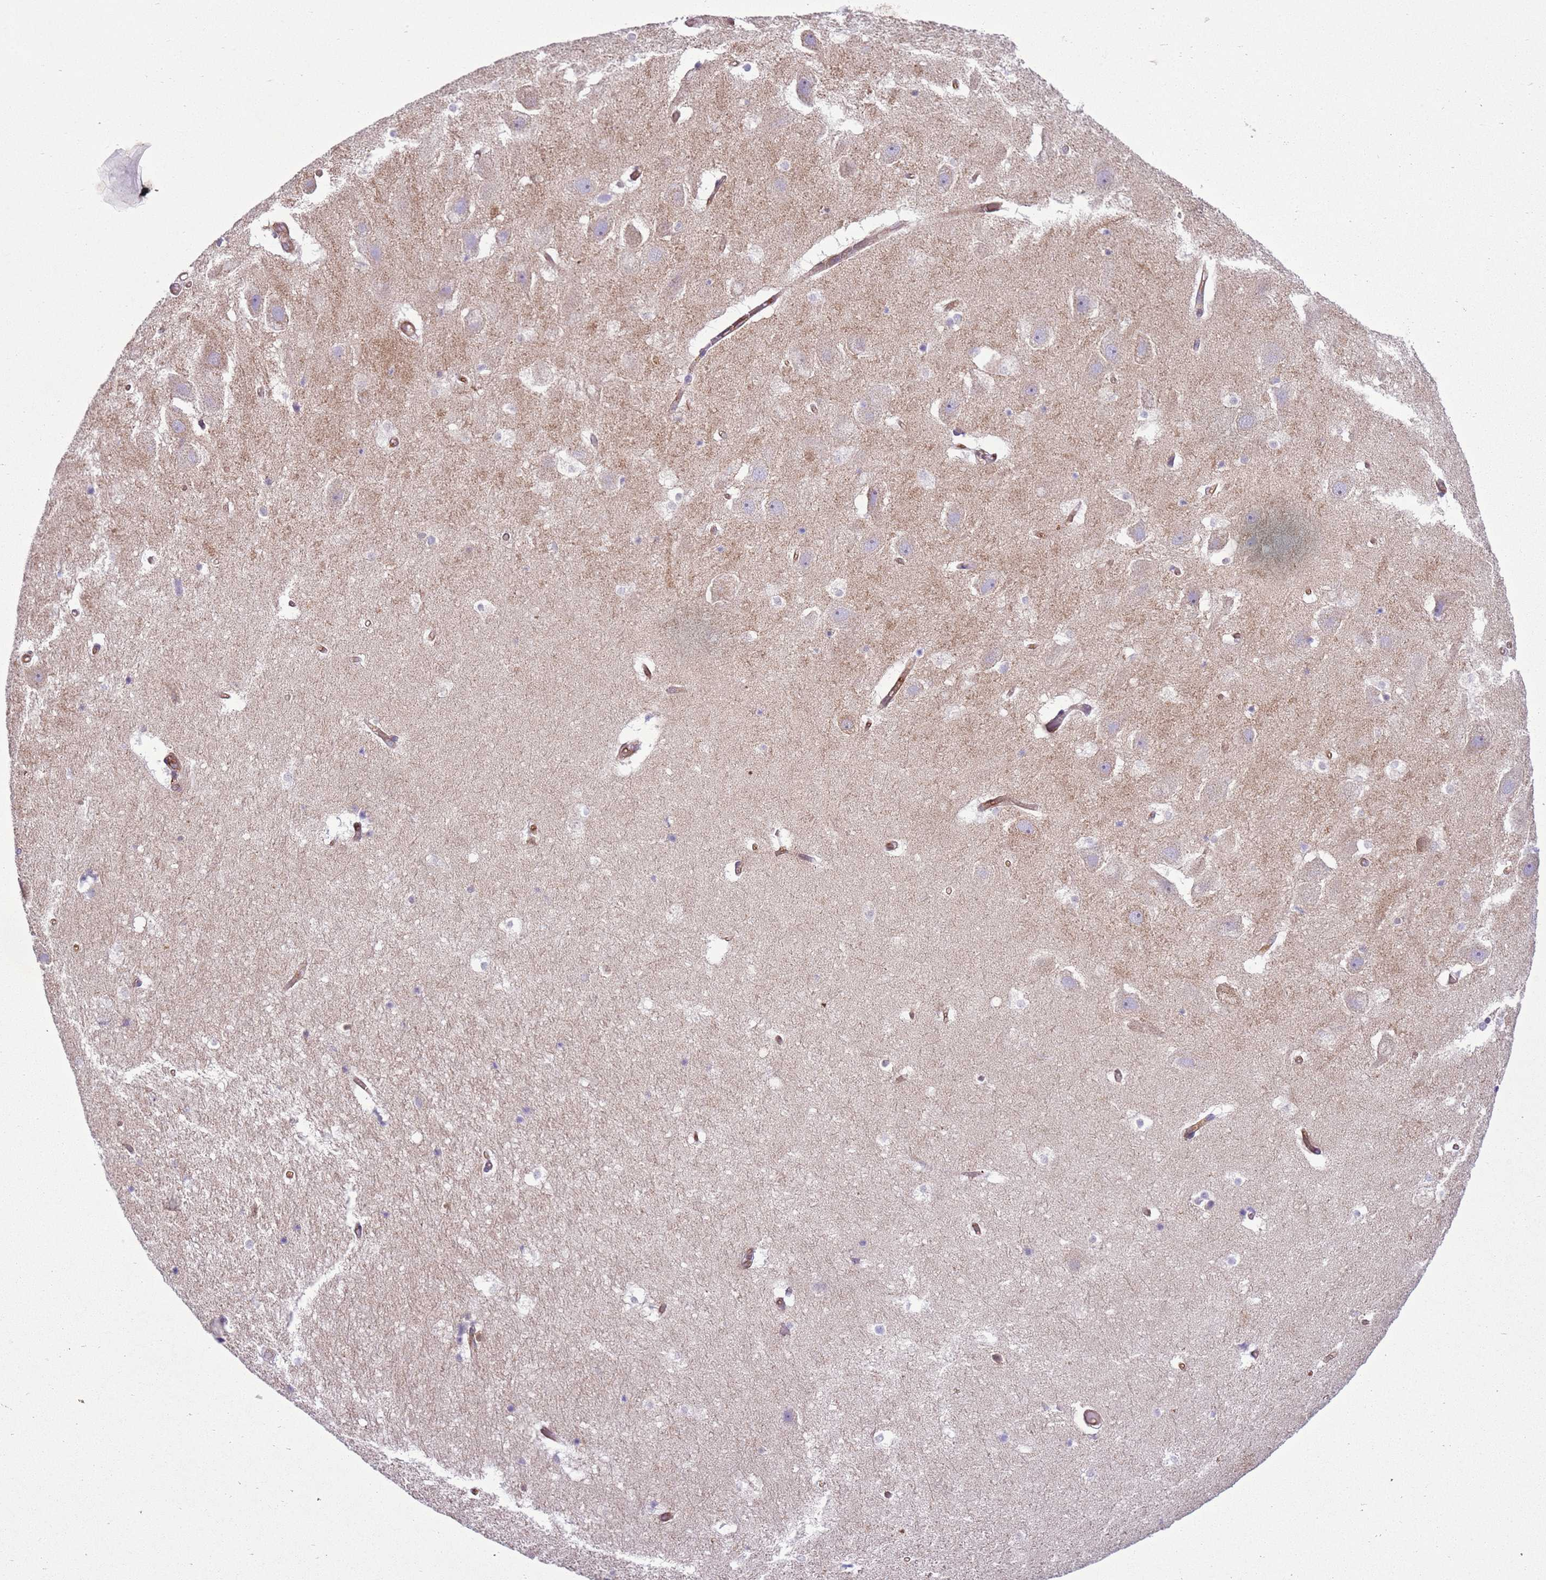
{"staining": {"intensity": "negative", "quantity": "none", "location": "none"}, "tissue": "hippocampus", "cell_type": "Glial cells", "image_type": "normal", "snomed": [{"axis": "morphology", "description": "Normal tissue, NOS"}, {"axis": "topography", "description": "Hippocampus"}], "caption": "An immunohistochemistry (IHC) image of unremarkable hippocampus is shown. There is no staining in glial cells of hippocampus. Nuclei are stained in blue.", "gene": "SNX21", "patient": {"sex": "female", "age": 52}}